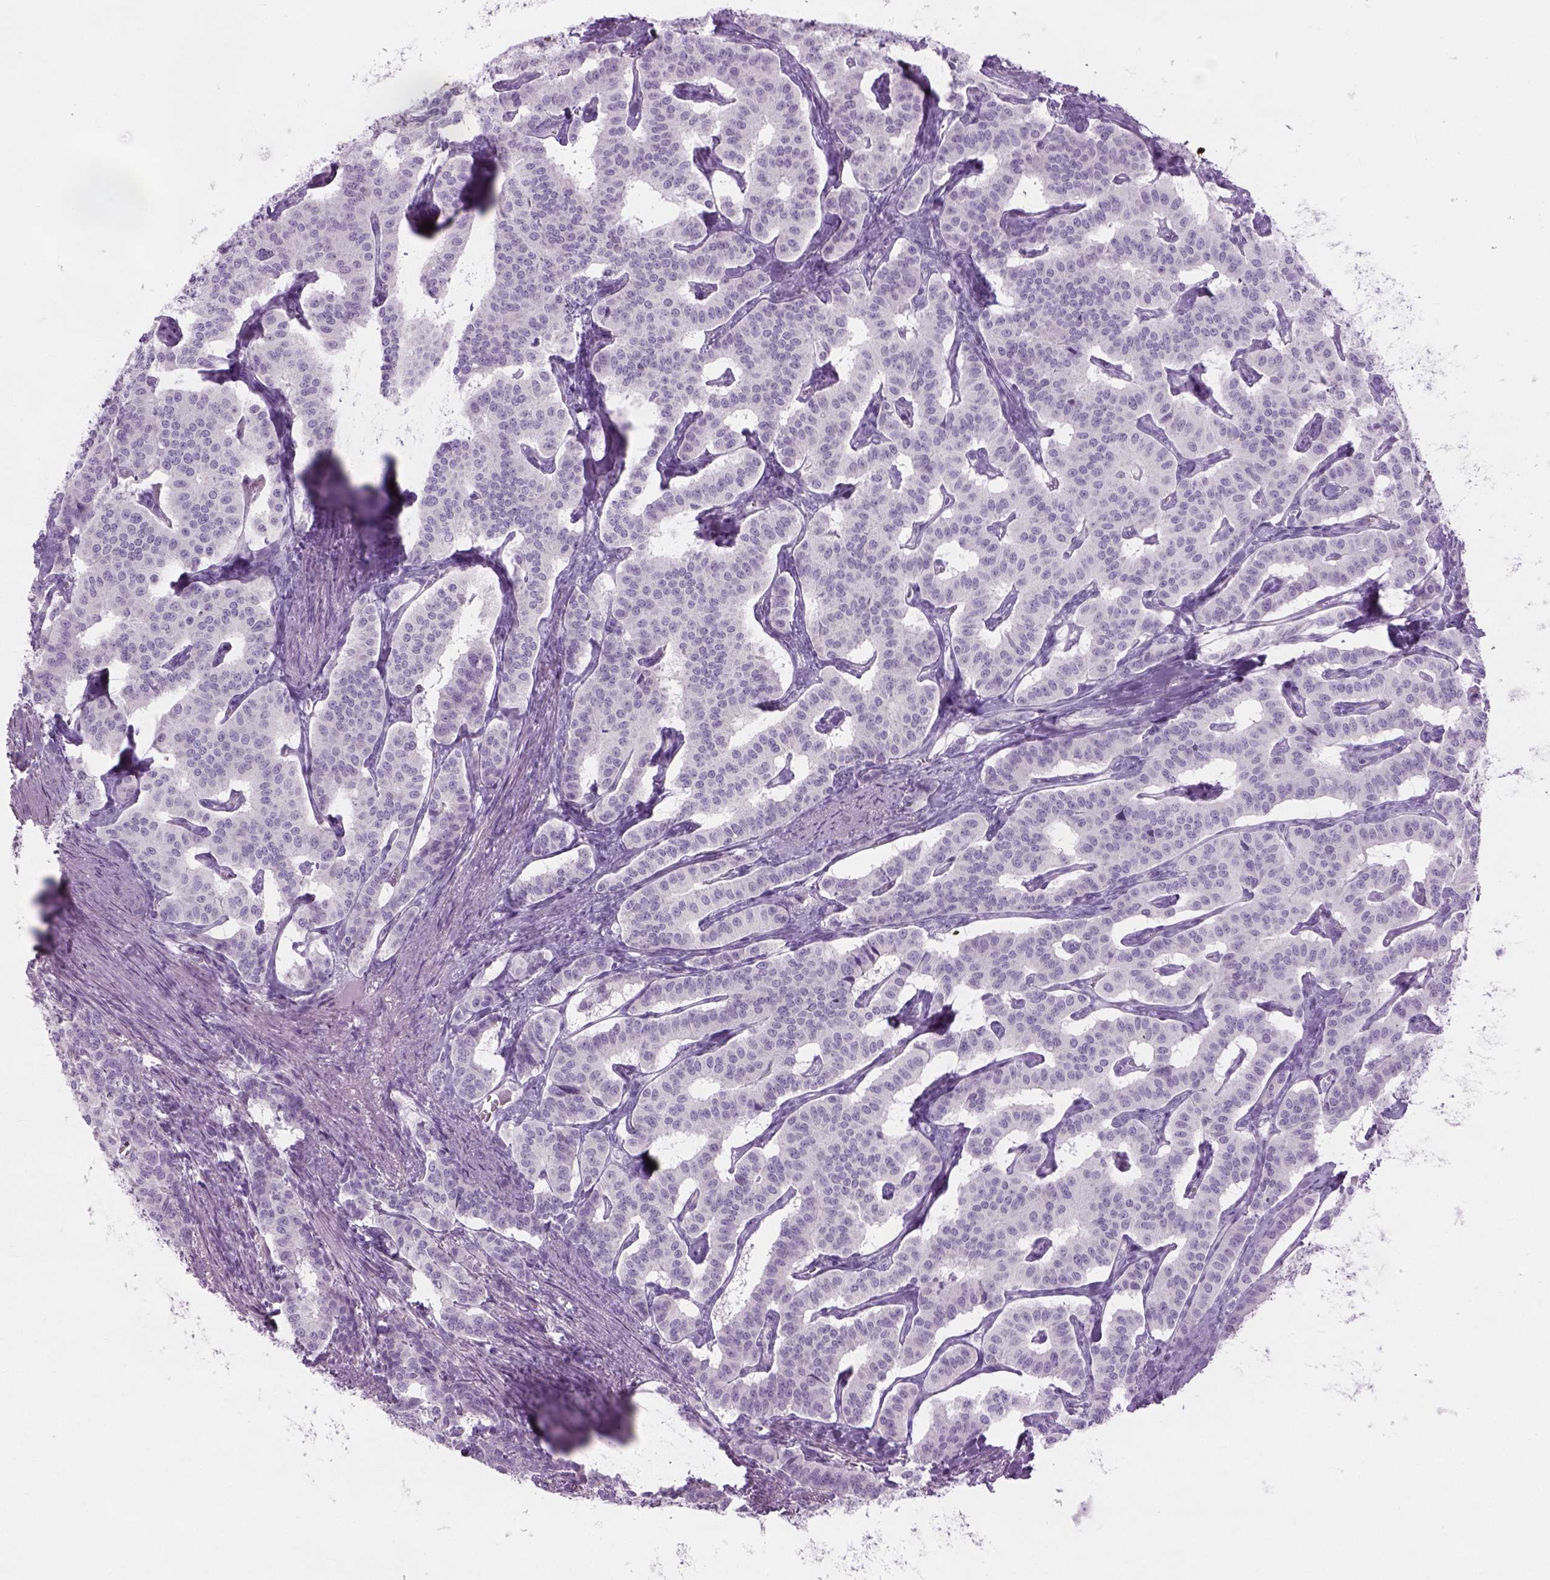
{"staining": {"intensity": "negative", "quantity": "none", "location": "none"}, "tissue": "carcinoid", "cell_type": "Tumor cells", "image_type": "cancer", "snomed": [{"axis": "morphology", "description": "Carcinoid, malignant, NOS"}, {"axis": "topography", "description": "Lung"}], "caption": "Immunohistochemistry image of neoplastic tissue: human malignant carcinoid stained with DAB demonstrates no significant protein expression in tumor cells.", "gene": "CIBAR2", "patient": {"sex": "female", "age": 46}}